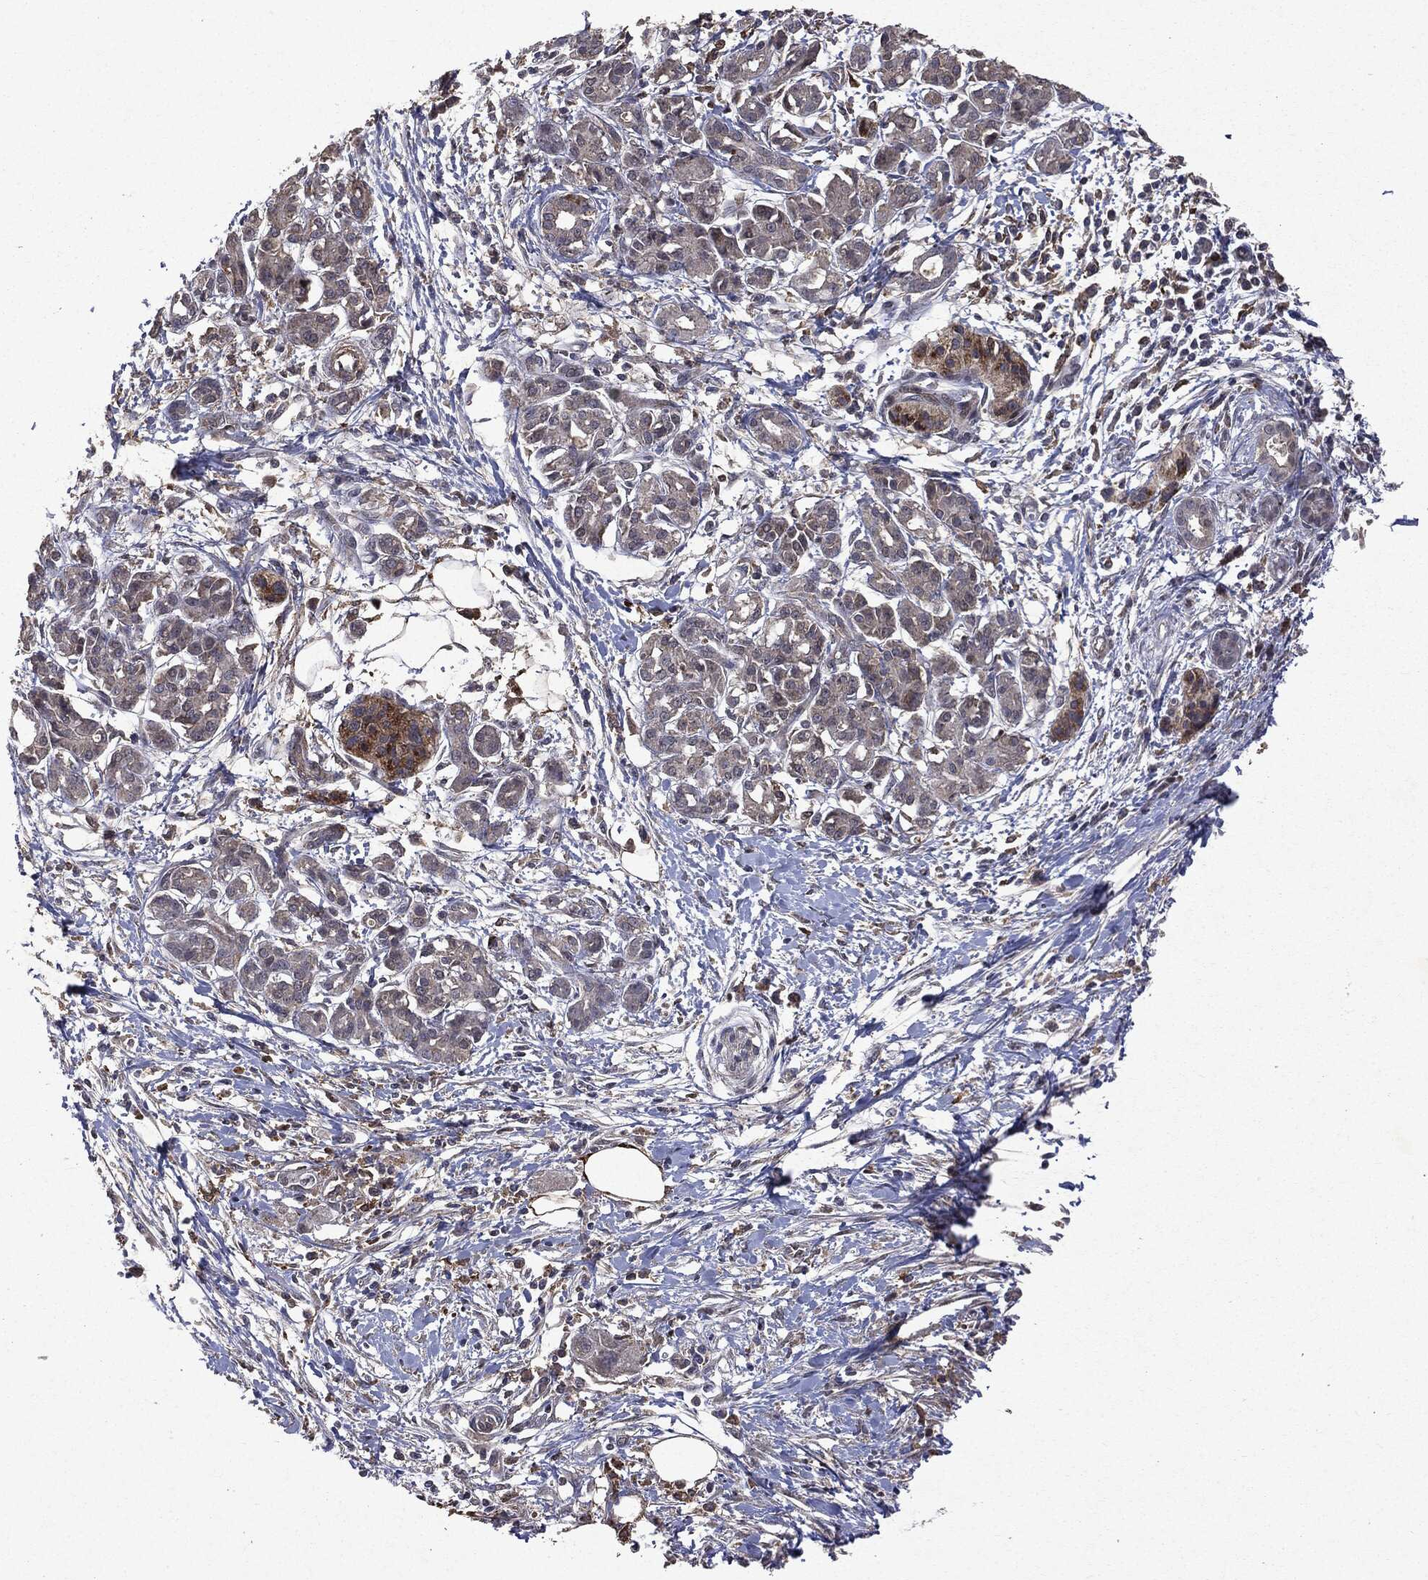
{"staining": {"intensity": "negative", "quantity": "none", "location": "none"}, "tissue": "pancreatic cancer", "cell_type": "Tumor cells", "image_type": "cancer", "snomed": [{"axis": "morphology", "description": "Adenocarcinoma, NOS"}, {"axis": "topography", "description": "Pancreas"}], "caption": "High magnification brightfield microscopy of pancreatic cancer (adenocarcinoma) stained with DAB (3,3'-diaminobenzidine) (brown) and counterstained with hematoxylin (blue): tumor cells show no significant expression. (Stains: DAB (3,3'-diaminobenzidine) immunohistochemistry (IHC) with hematoxylin counter stain, Microscopy: brightfield microscopy at high magnification).", "gene": "PTEN", "patient": {"sex": "male", "age": 72}}